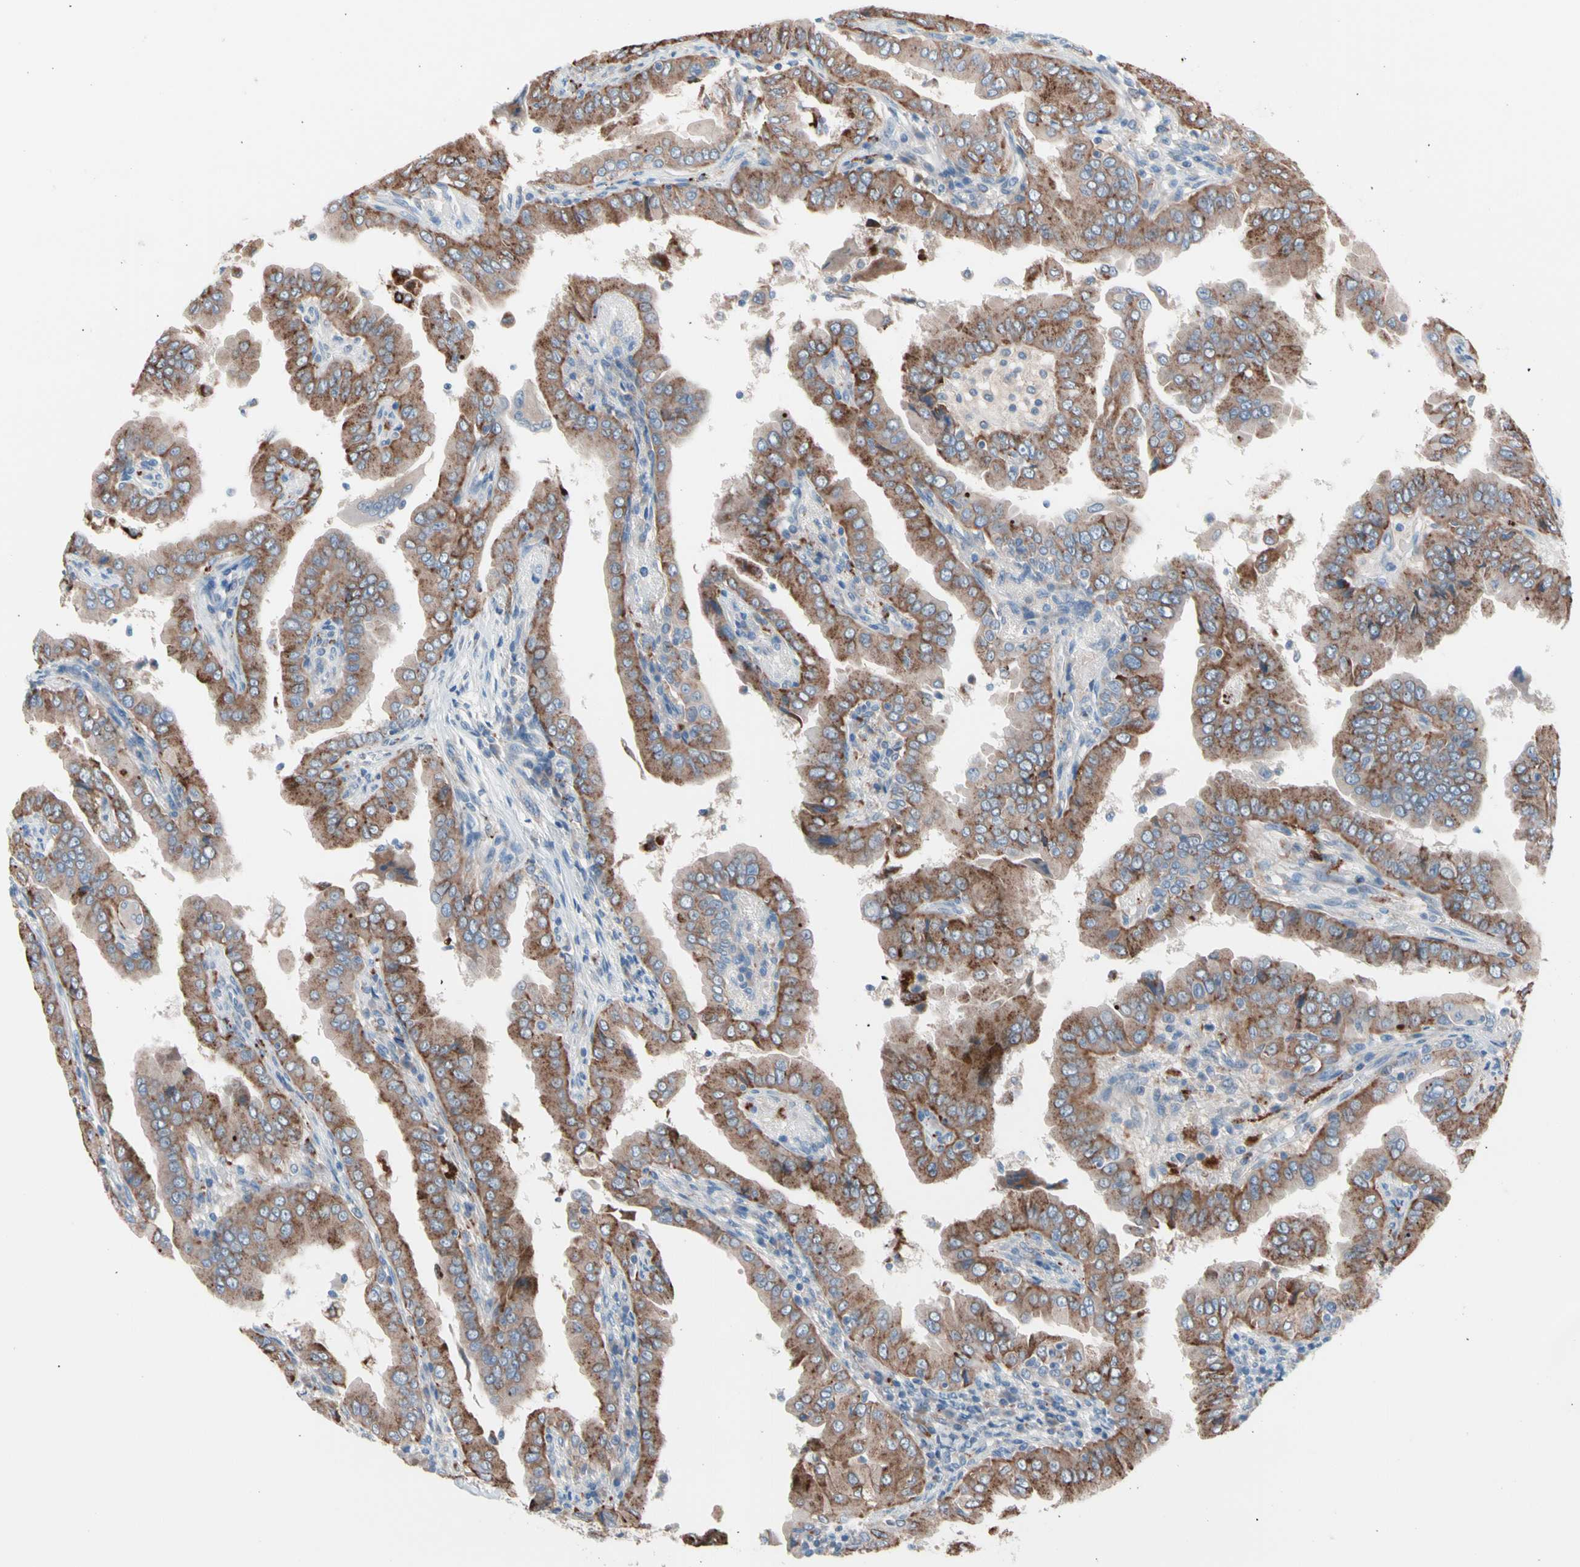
{"staining": {"intensity": "strong", "quantity": ">75%", "location": "cytoplasmic/membranous"}, "tissue": "thyroid cancer", "cell_type": "Tumor cells", "image_type": "cancer", "snomed": [{"axis": "morphology", "description": "Papillary adenocarcinoma, NOS"}, {"axis": "topography", "description": "Thyroid gland"}], "caption": "IHC (DAB) staining of papillary adenocarcinoma (thyroid) demonstrates strong cytoplasmic/membranous protein expression in about >75% of tumor cells. The staining was performed using DAB, with brown indicating positive protein expression. Nuclei are stained blue with hematoxylin.", "gene": "CASQ1", "patient": {"sex": "male", "age": 33}}